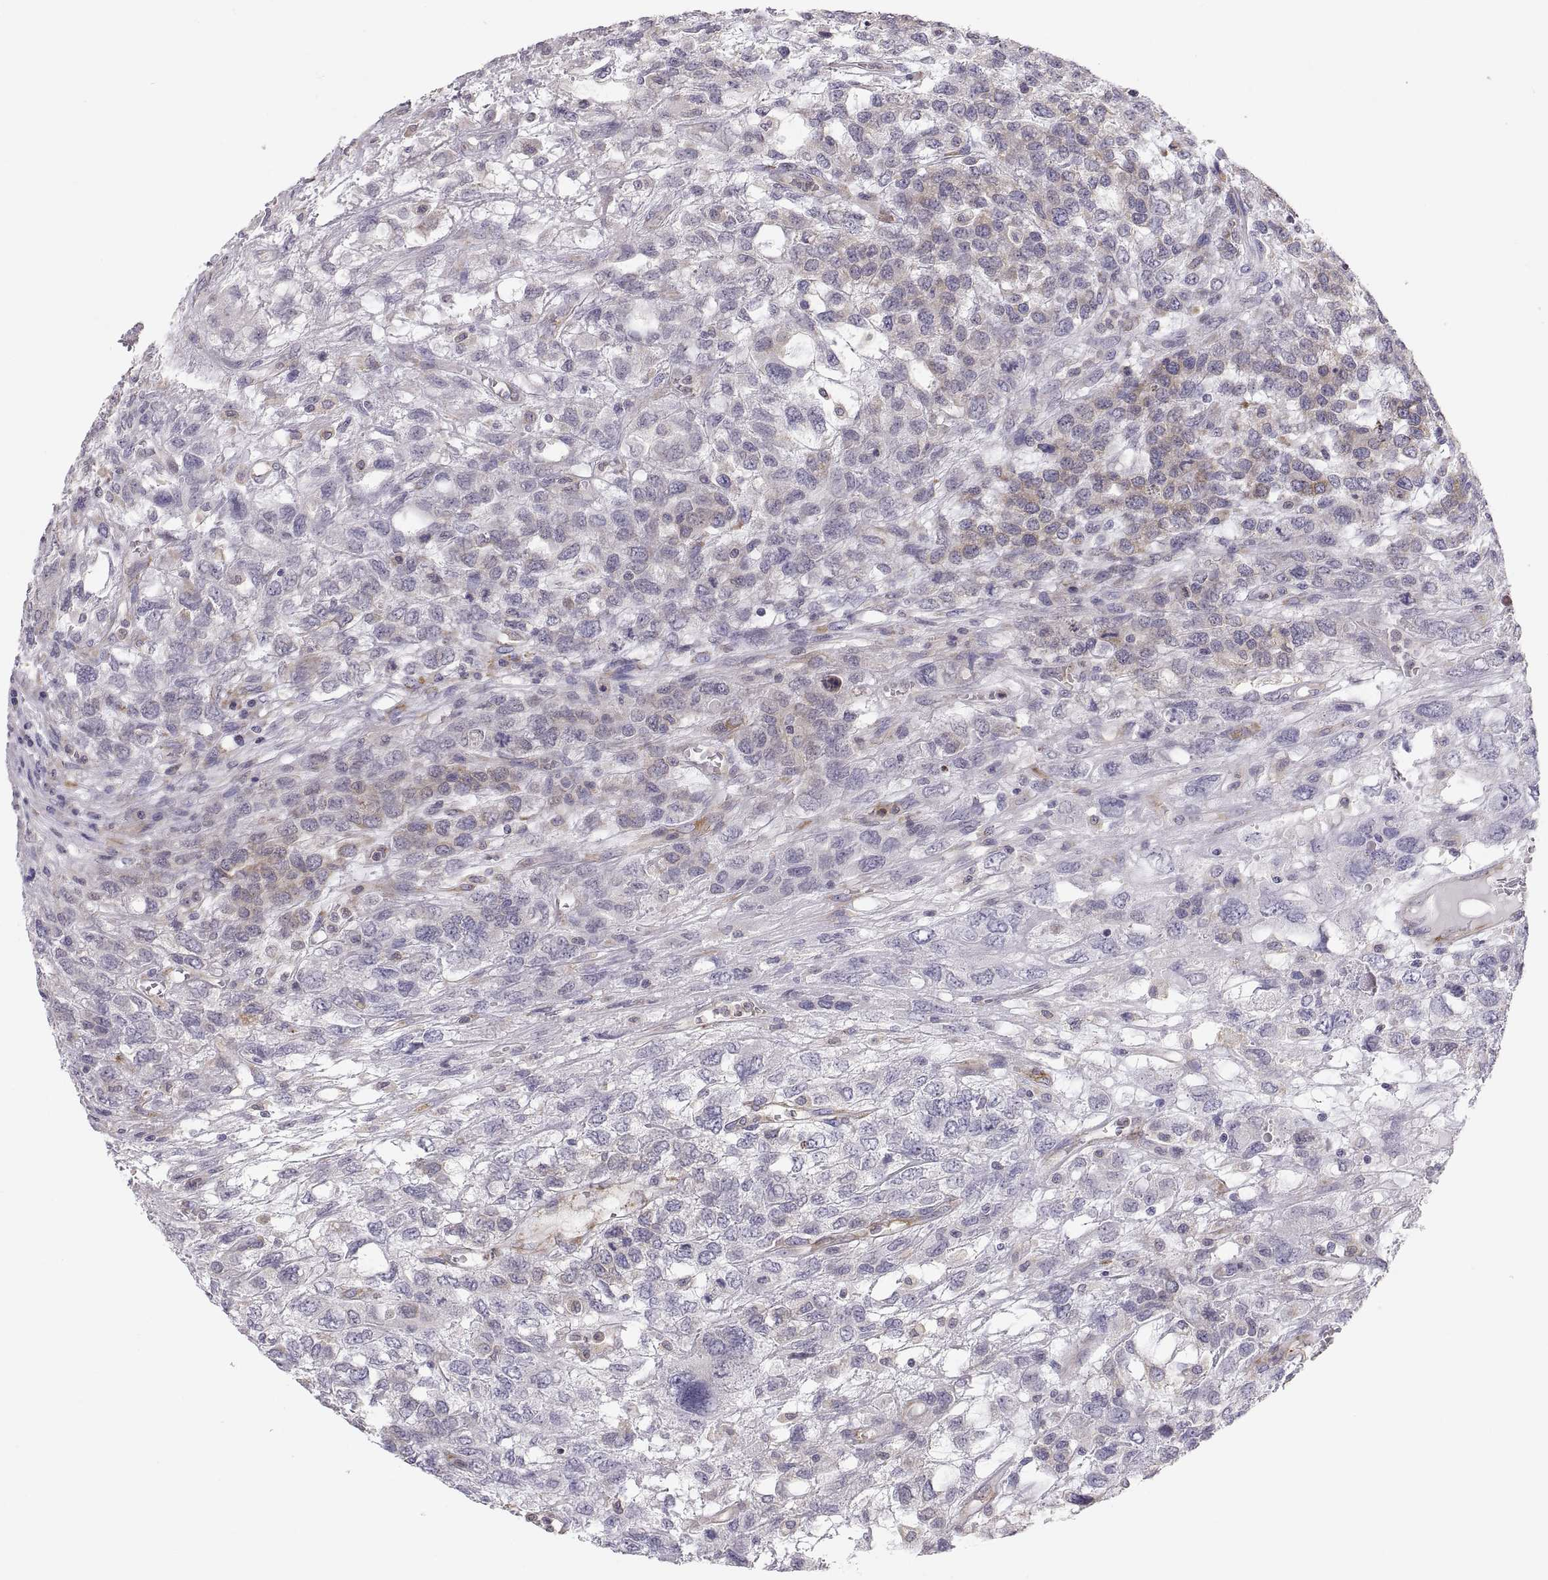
{"staining": {"intensity": "weak", "quantity": "<25%", "location": "cytoplasmic/membranous"}, "tissue": "testis cancer", "cell_type": "Tumor cells", "image_type": "cancer", "snomed": [{"axis": "morphology", "description": "Seminoma, NOS"}, {"axis": "topography", "description": "Testis"}], "caption": "Image shows no significant protein expression in tumor cells of testis cancer.", "gene": "ERO1A", "patient": {"sex": "male", "age": 52}}